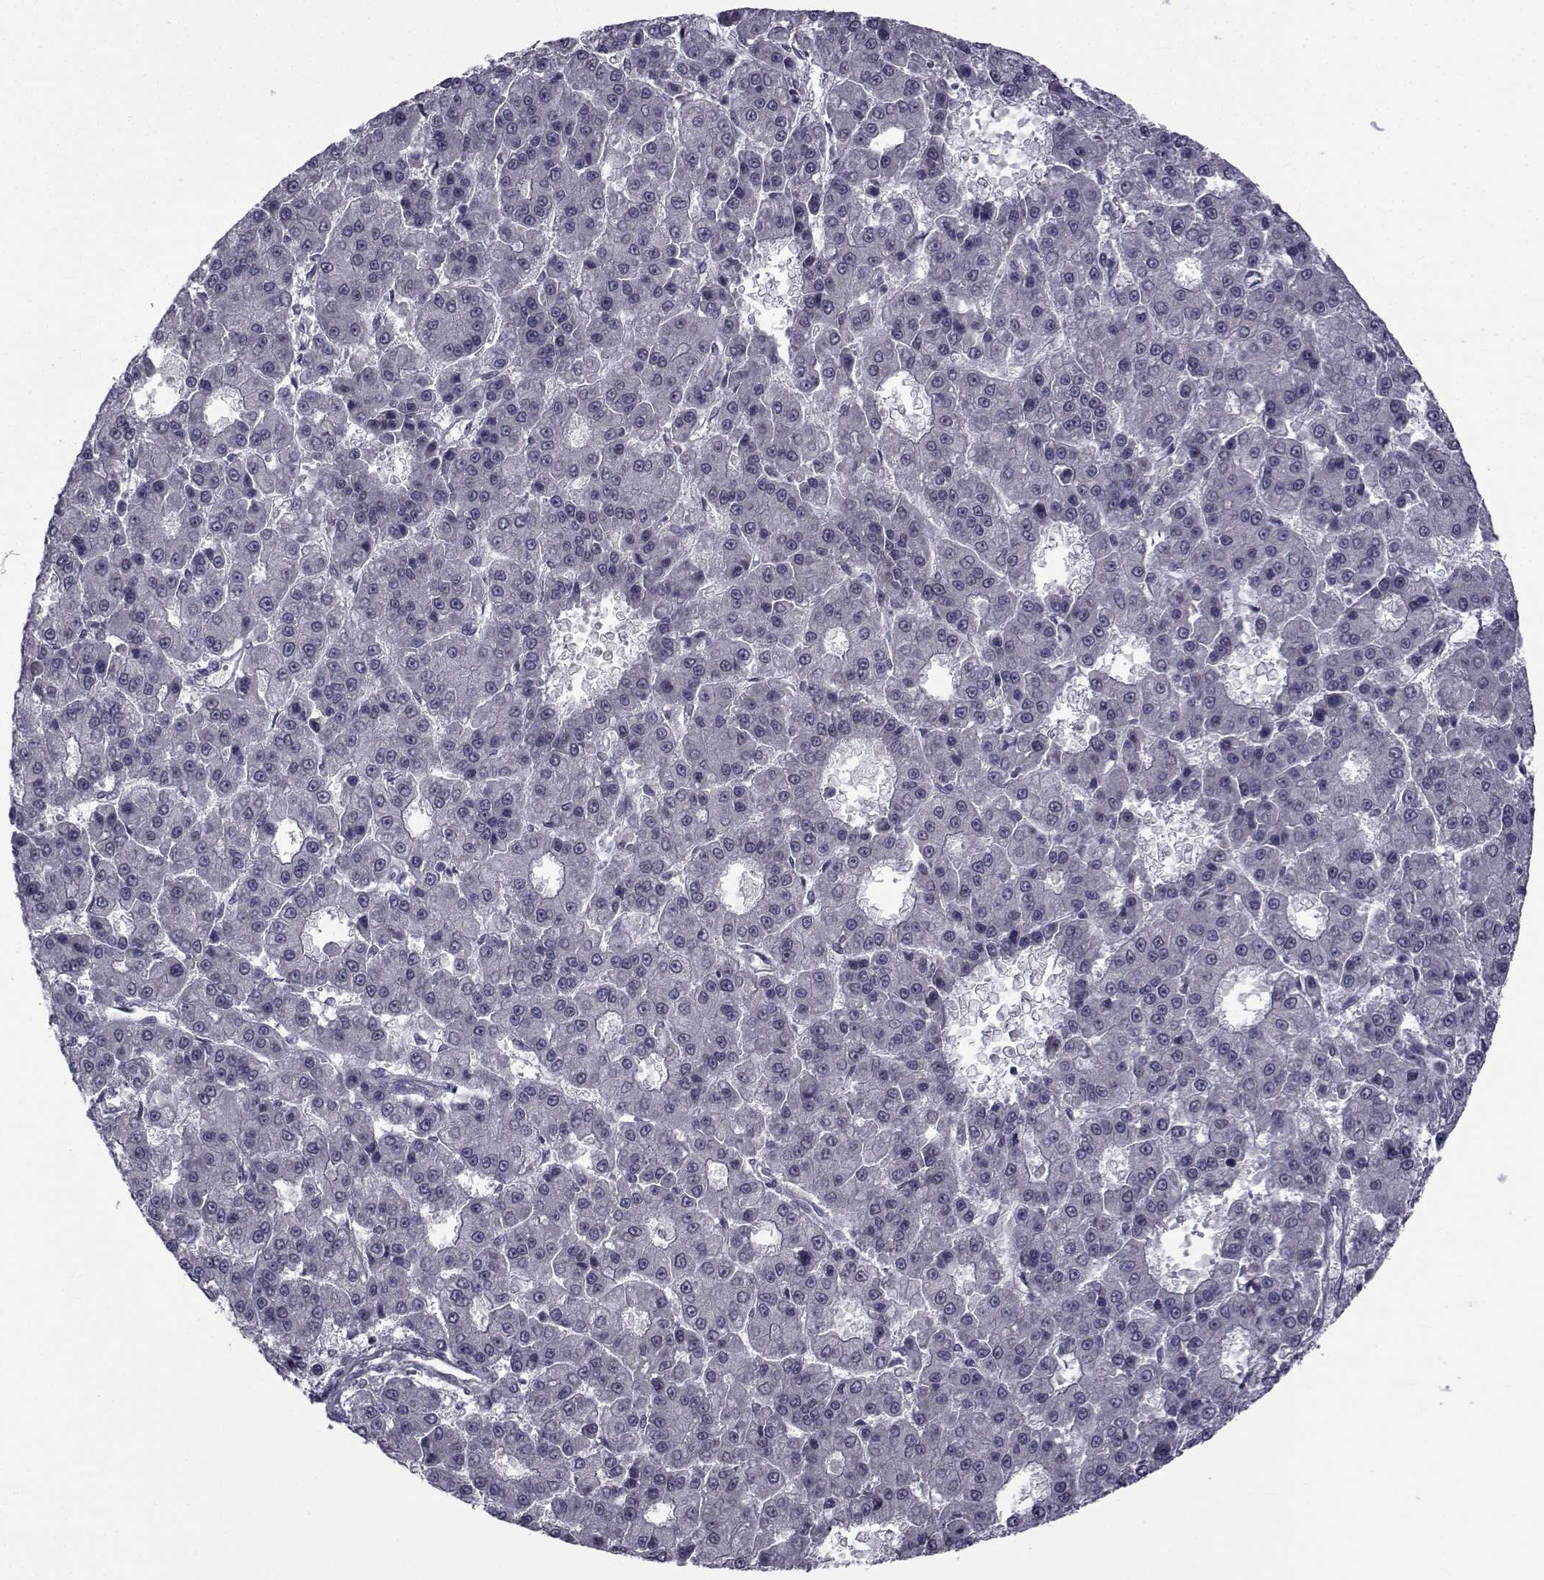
{"staining": {"intensity": "negative", "quantity": "none", "location": "none"}, "tissue": "liver cancer", "cell_type": "Tumor cells", "image_type": "cancer", "snomed": [{"axis": "morphology", "description": "Carcinoma, Hepatocellular, NOS"}, {"axis": "topography", "description": "Liver"}], "caption": "Tumor cells show no significant staining in liver hepatocellular carcinoma.", "gene": "CFAP74", "patient": {"sex": "male", "age": 70}}